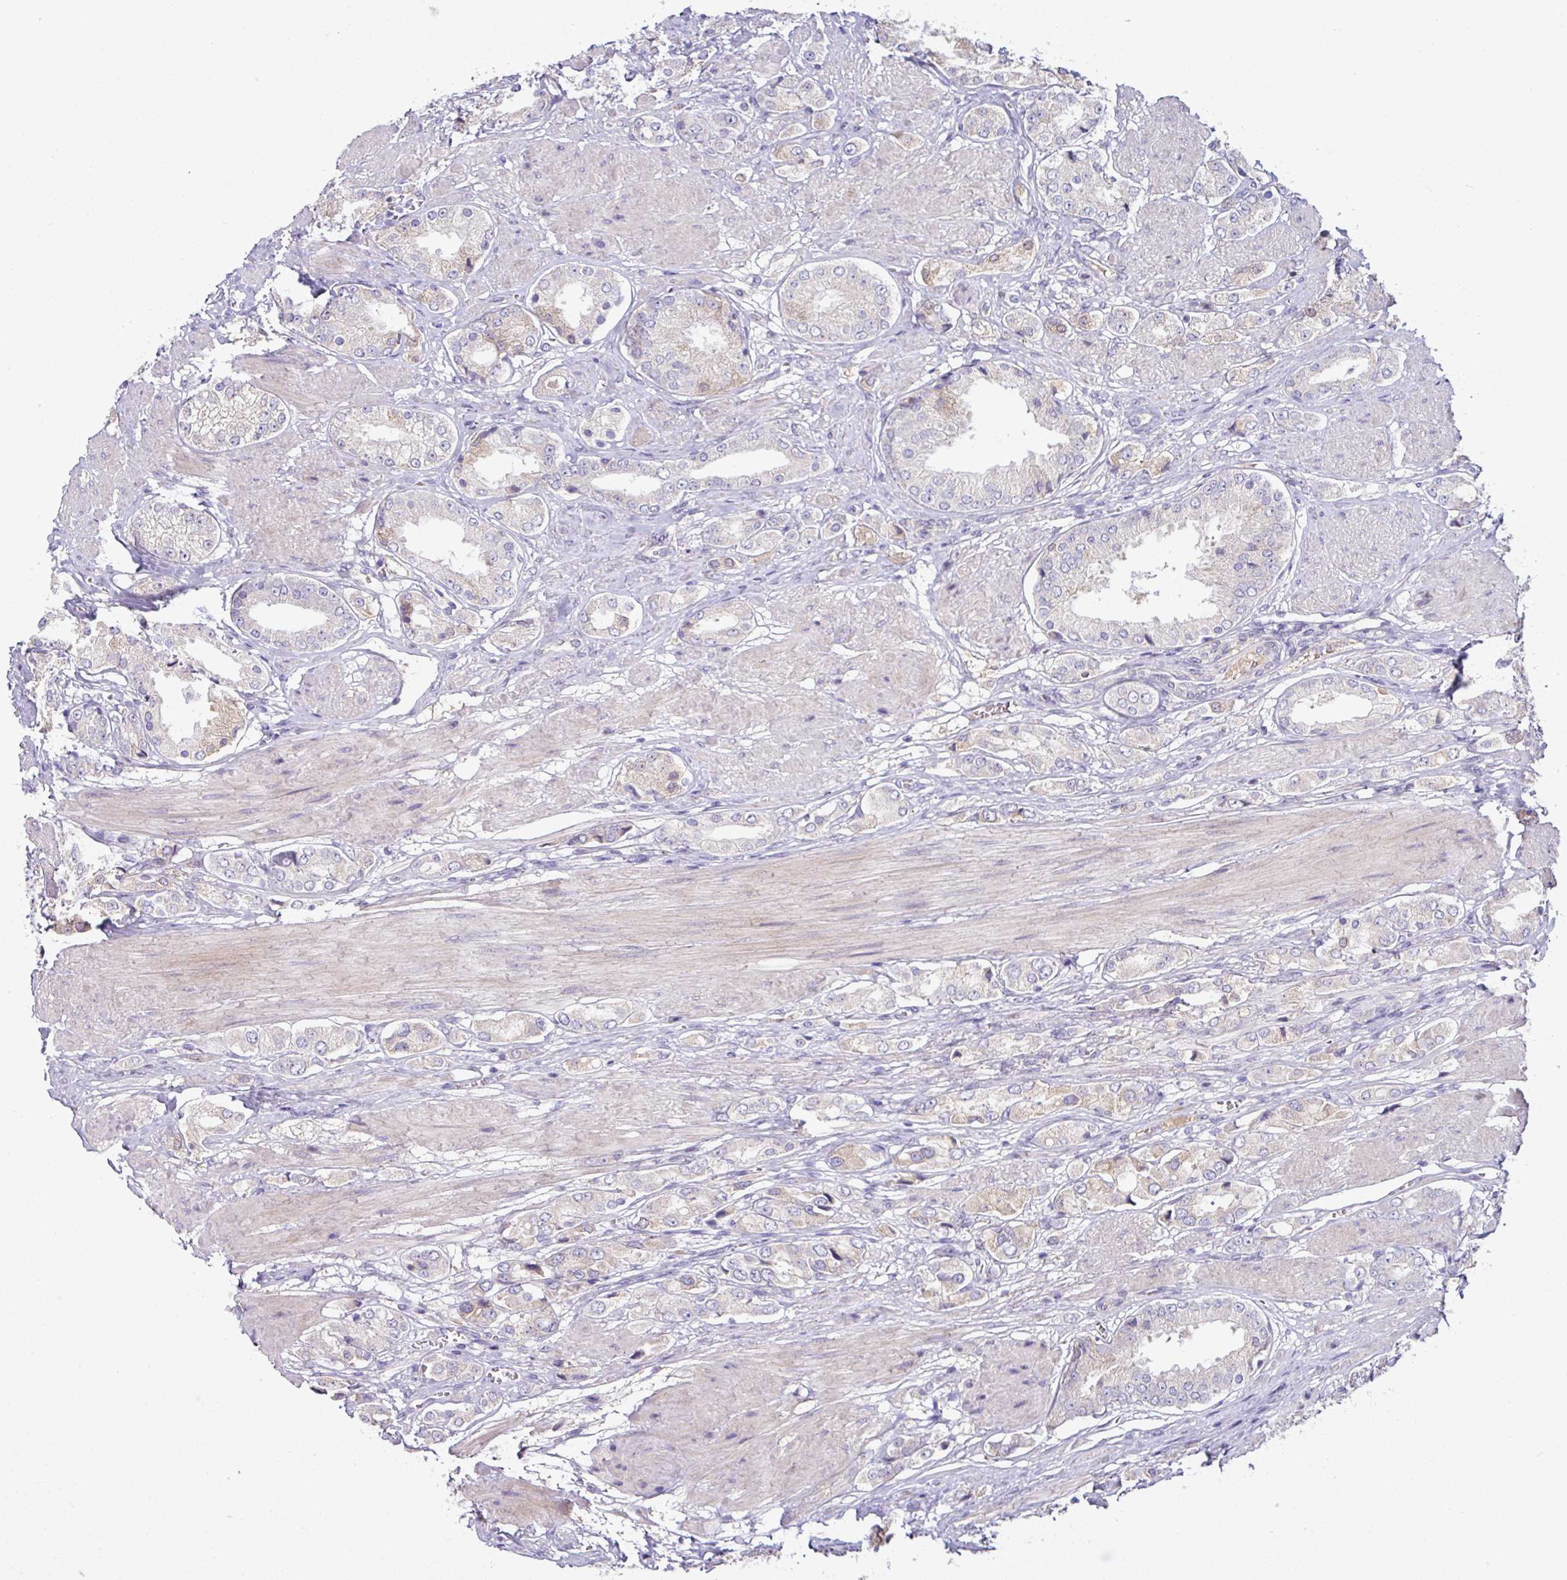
{"staining": {"intensity": "weak", "quantity": "<25%", "location": "cytoplasmic/membranous"}, "tissue": "prostate cancer", "cell_type": "Tumor cells", "image_type": "cancer", "snomed": [{"axis": "morphology", "description": "Adenocarcinoma, High grade"}, {"axis": "topography", "description": "Prostate and seminal vesicle, NOS"}], "caption": "Histopathology image shows no protein staining in tumor cells of prostate cancer (adenocarcinoma (high-grade)) tissue.", "gene": "SLAMF6", "patient": {"sex": "male", "age": 64}}